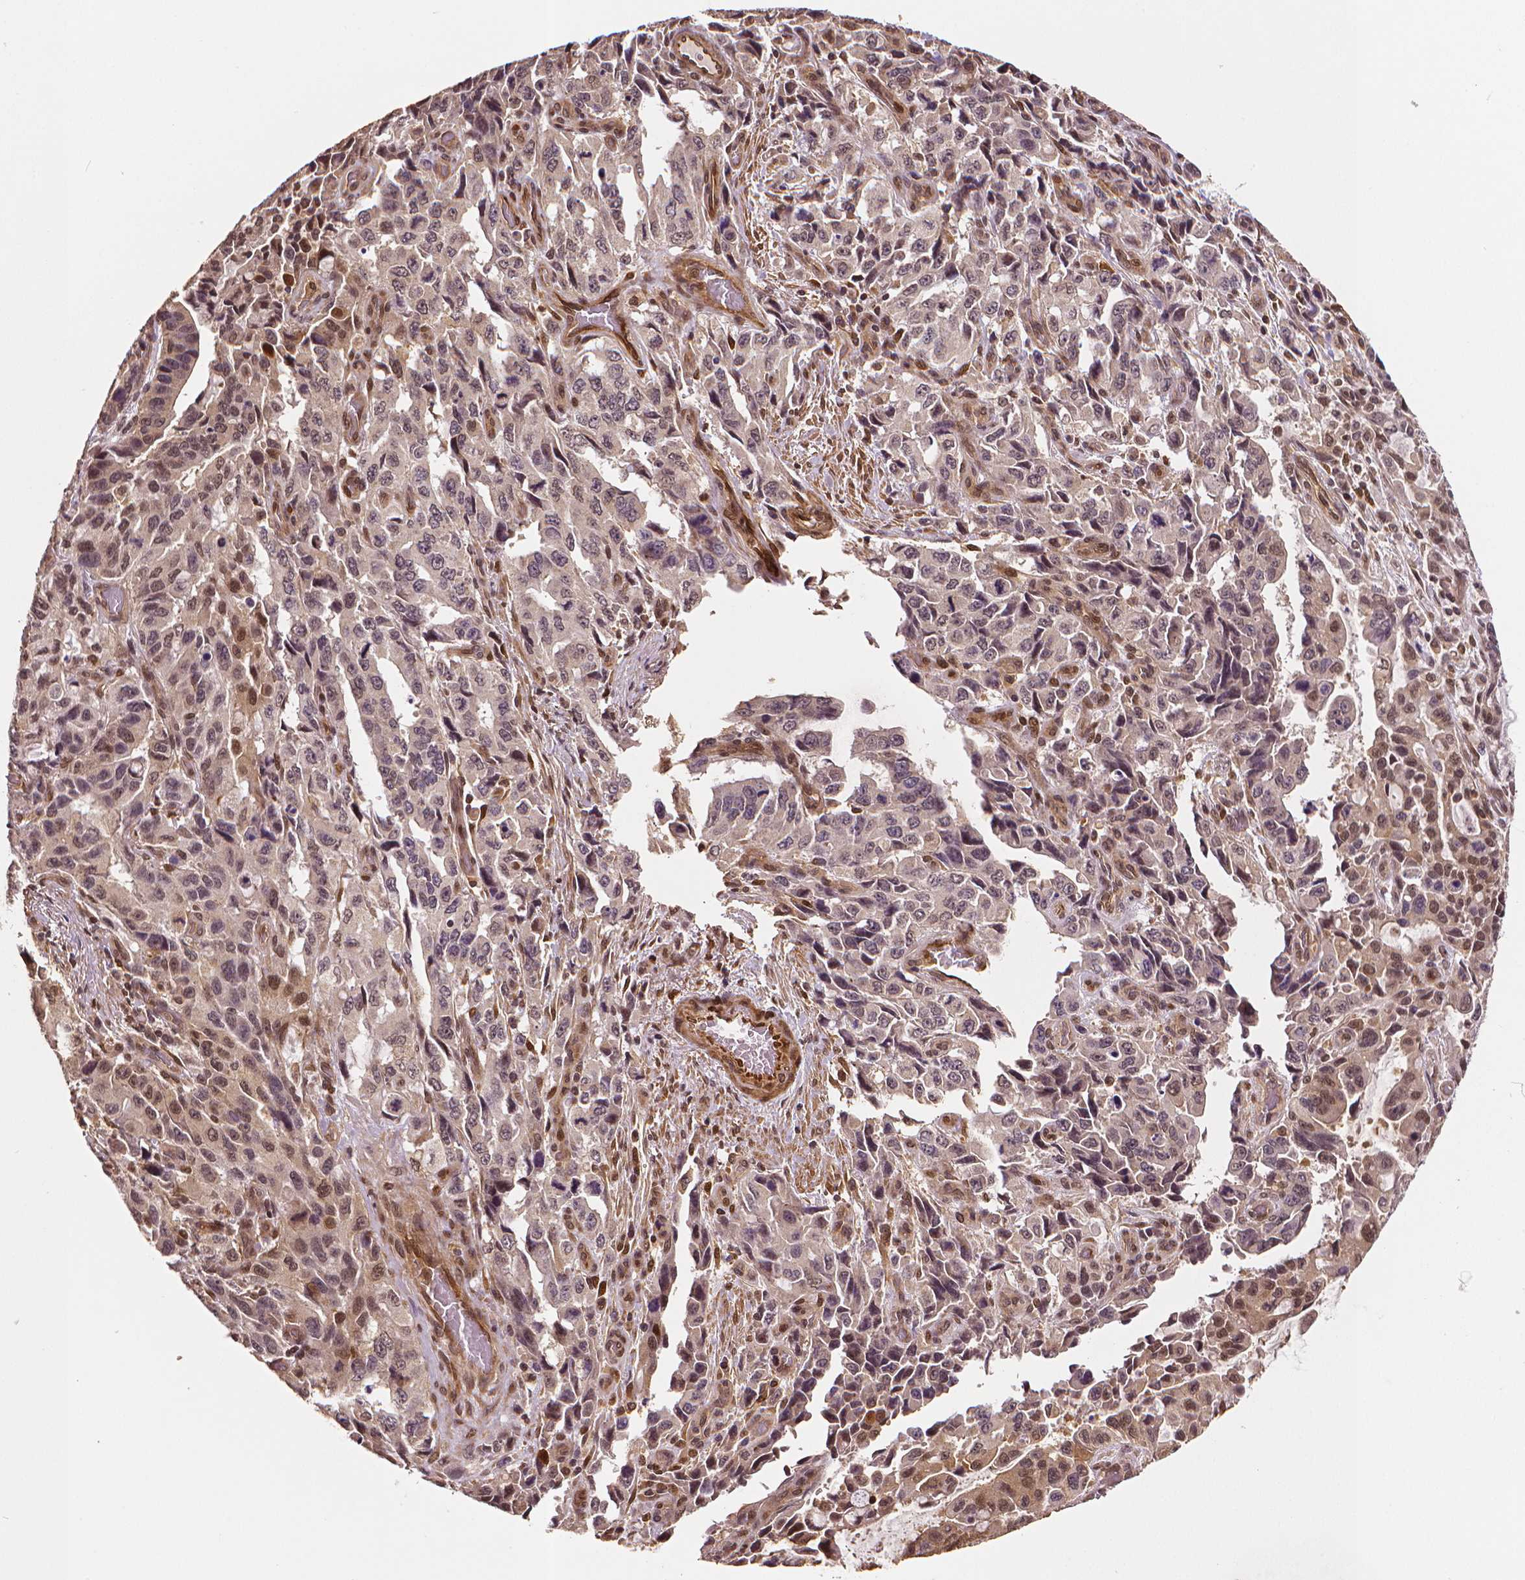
{"staining": {"intensity": "moderate", "quantity": "<25%", "location": "cytoplasmic/membranous,nuclear"}, "tissue": "stomach cancer", "cell_type": "Tumor cells", "image_type": "cancer", "snomed": [{"axis": "morphology", "description": "Adenocarcinoma, NOS"}, {"axis": "topography", "description": "Stomach, upper"}], "caption": "This is a histology image of IHC staining of stomach cancer, which shows moderate expression in the cytoplasmic/membranous and nuclear of tumor cells.", "gene": "STAT3", "patient": {"sex": "male", "age": 85}}